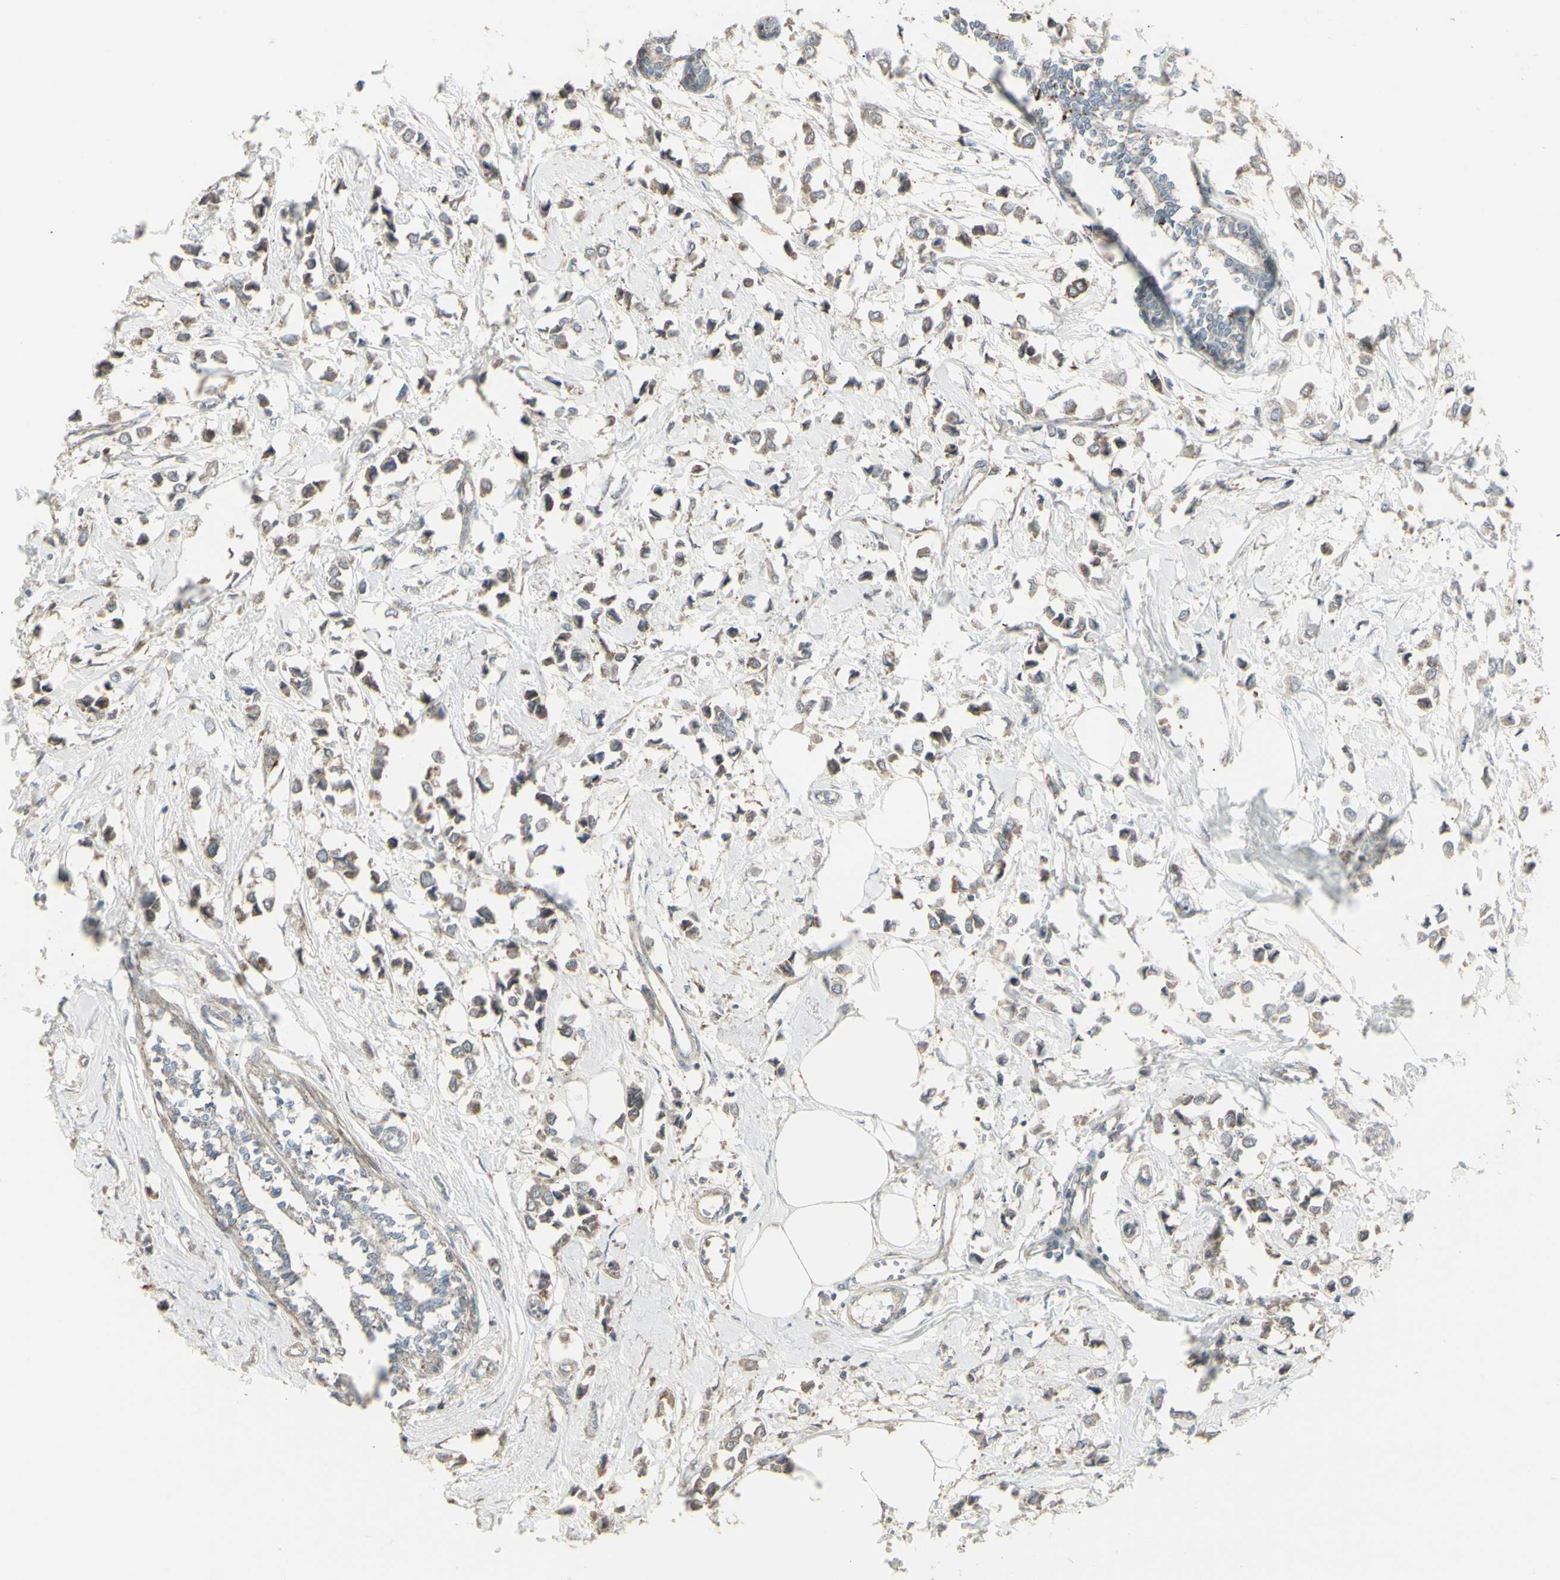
{"staining": {"intensity": "moderate", "quantity": ">75%", "location": "cytoplasmic/membranous"}, "tissue": "breast cancer", "cell_type": "Tumor cells", "image_type": "cancer", "snomed": [{"axis": "morphology", "description": "Lobular carcinoma"}, {"axis": "topography", "description": "Breast"}], "caption": "This is an image of IHC staining of breast lobular carcinoma, which shows moderate positivity in the cytoplasmic/membranous of tumor cells.", "gene": "RNASEL", "patient": {"sex": "female", "age": 51}}